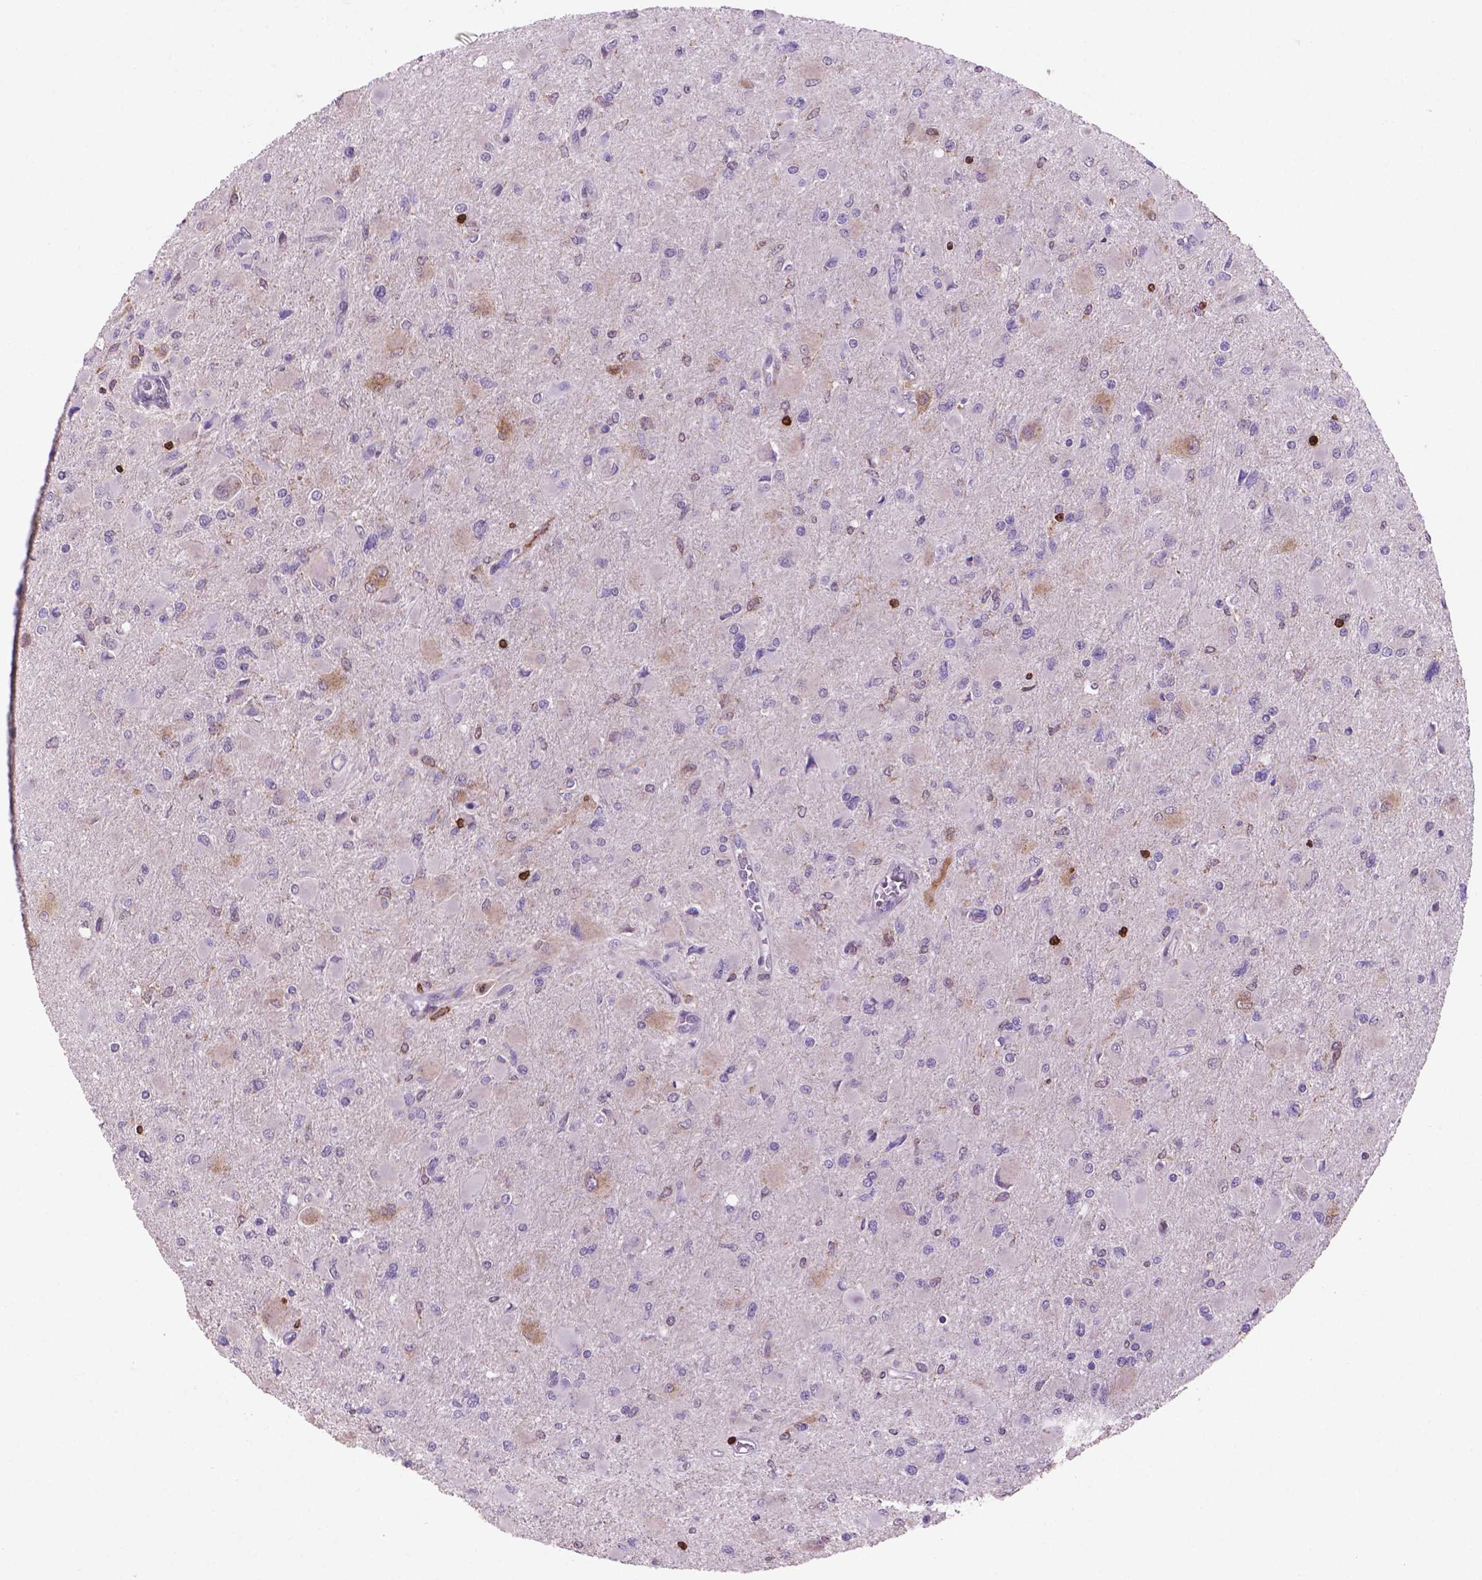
{"staining": {"intensity": "negative", "quantity": "none", "location": "none"}, "tissue": "glioma", "cell_type": "Tumor cells", "image_type": "cancer", "snomed": [{"axis": "morphology", "description": "Glioma, malignant, High grade"}, {"axis": "topography", "description": "Cerebral cortex"}], "caption": "A micrograph of human high-grade glioma (malignant) is negative for staining in tumor cells.", "gene": "BCL2", "patient": {"sex": "female", "age": 36}}